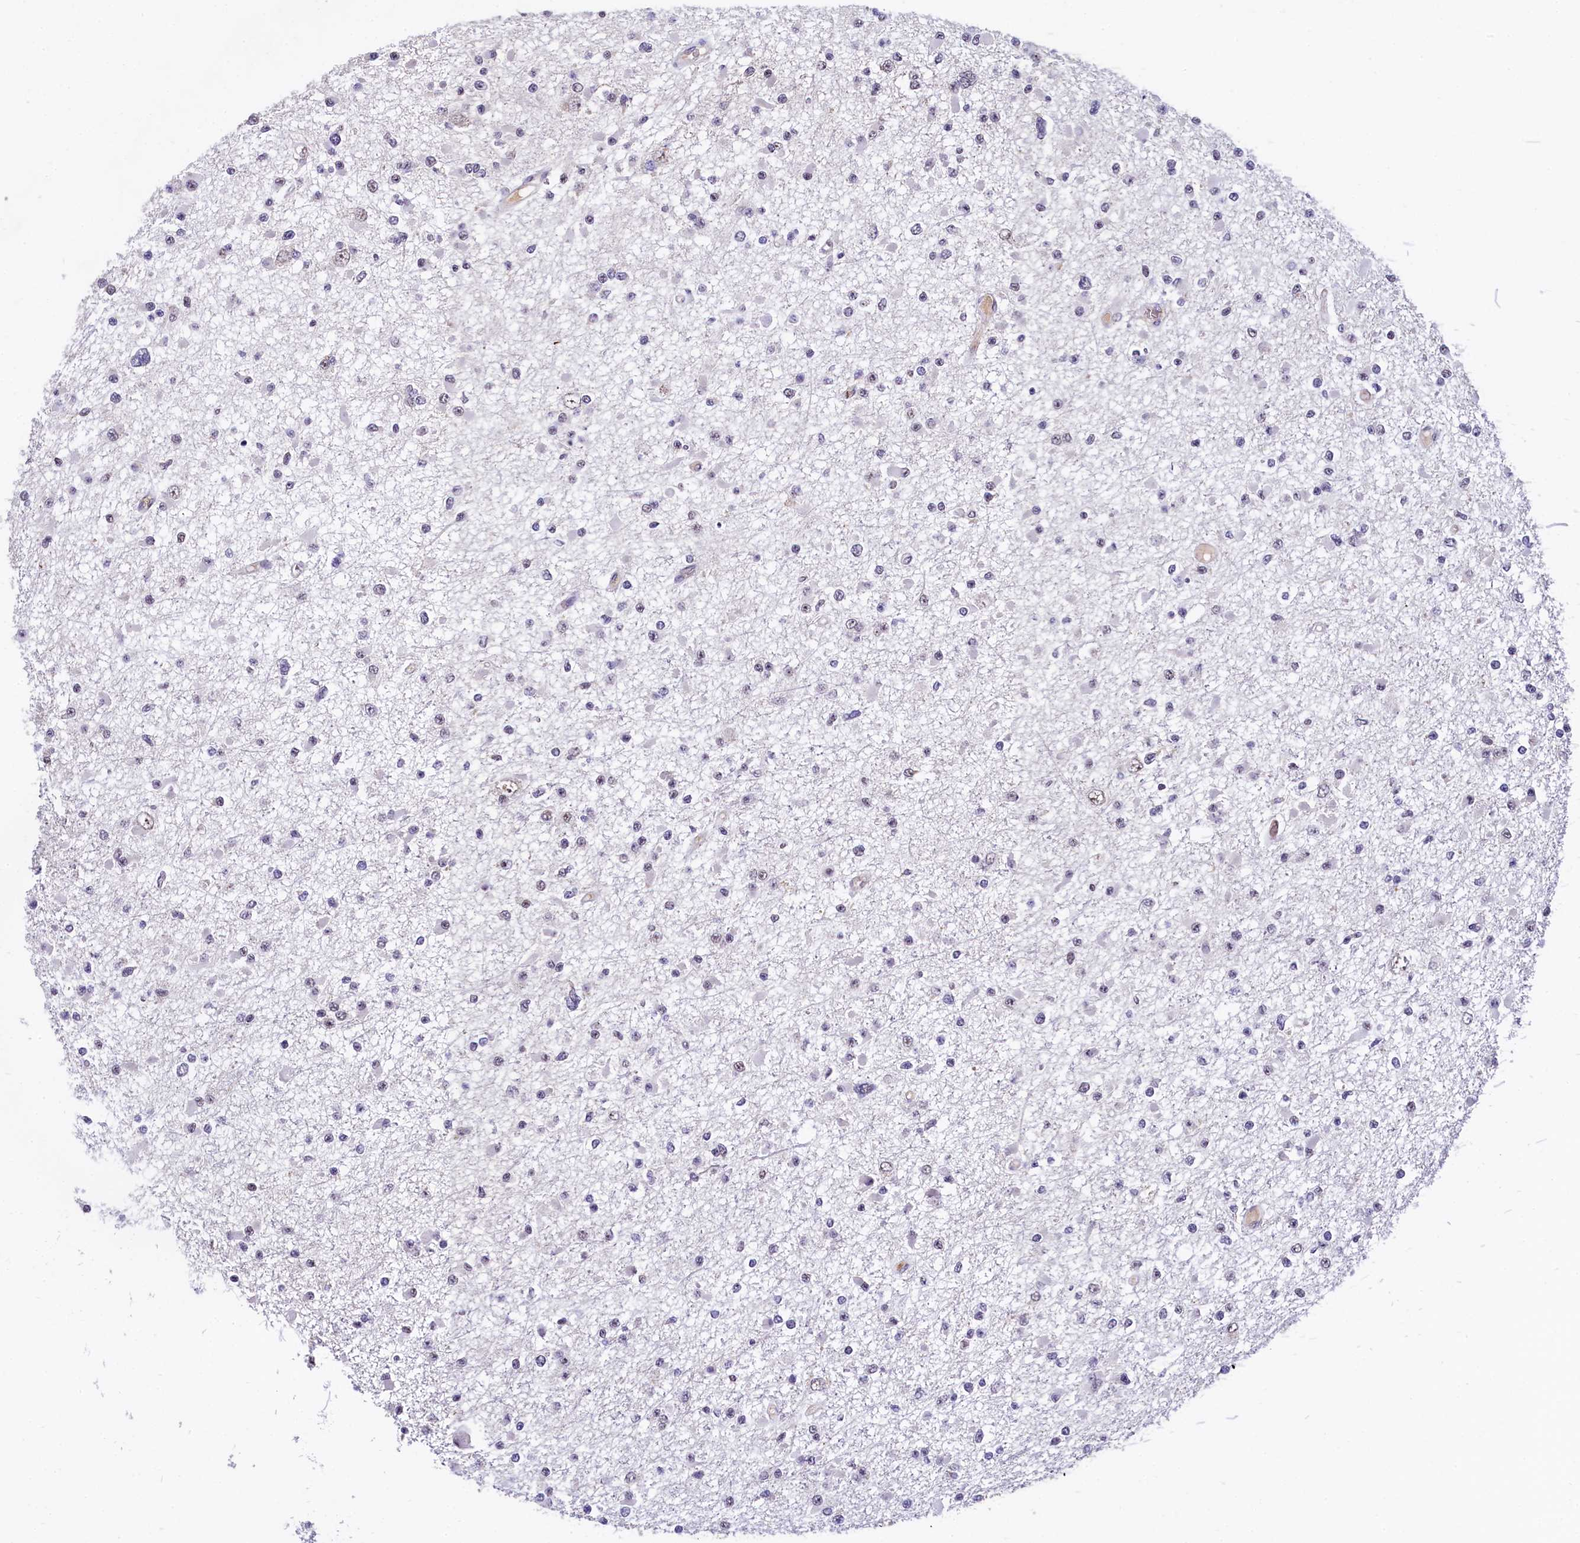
{"staining": {"intensity": "negative", "quantity": "none", "location": "none"}, "tissue": "glioma", "cell_type": "Tumor cells", "image_type": "cancer", "snomed": [{"axis": "morphology", "description": "Glioma, malignant, Low grade"}, {"axis": "topography", "description": "Brain"}], "caption": "An immunohistochemistry image of glioma is shown. There is no staining in tumor cells of glioma.", "gene": "HECTD4", "patient": {"sex": "female", "age": 22}}